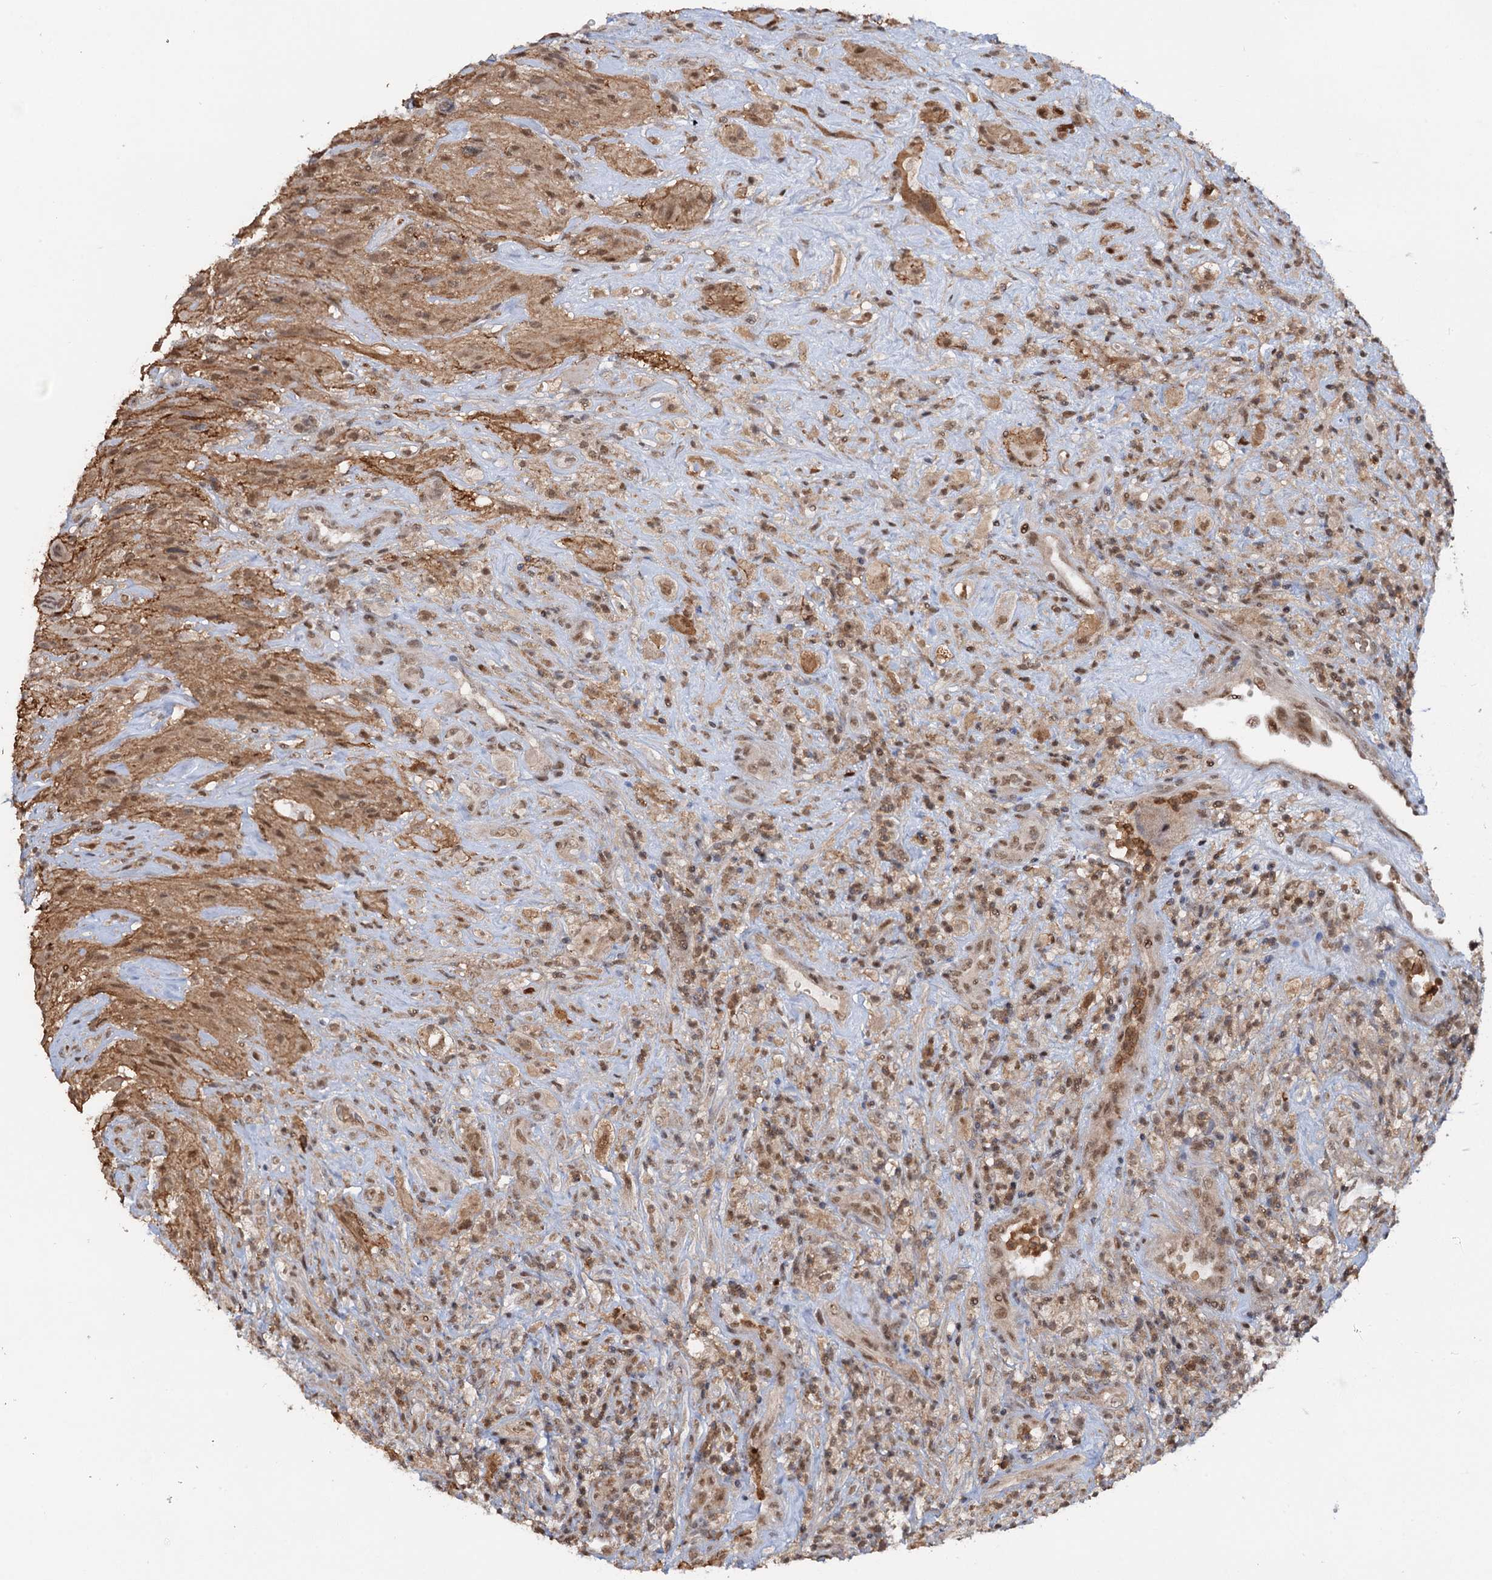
{"staining": {"intensity": "moderate", "quantity": ">75%", "location": "nuclear"}, "tissue": "glioma", "cell_type": "Tumor cells", "image_type": "cancer", "snomed": [{"axis": "morphology", "description": "Glioma, malignant, High grade"}, {"axis": "topography", "description": "Brain"}], "caption": "This is an image of immunohistochemistry staining of glioma, which shows moderate positivity in the nuclear of tumor cells.", "gene": "ZNF609", "patient": {"sex": "male", "age": 69}}